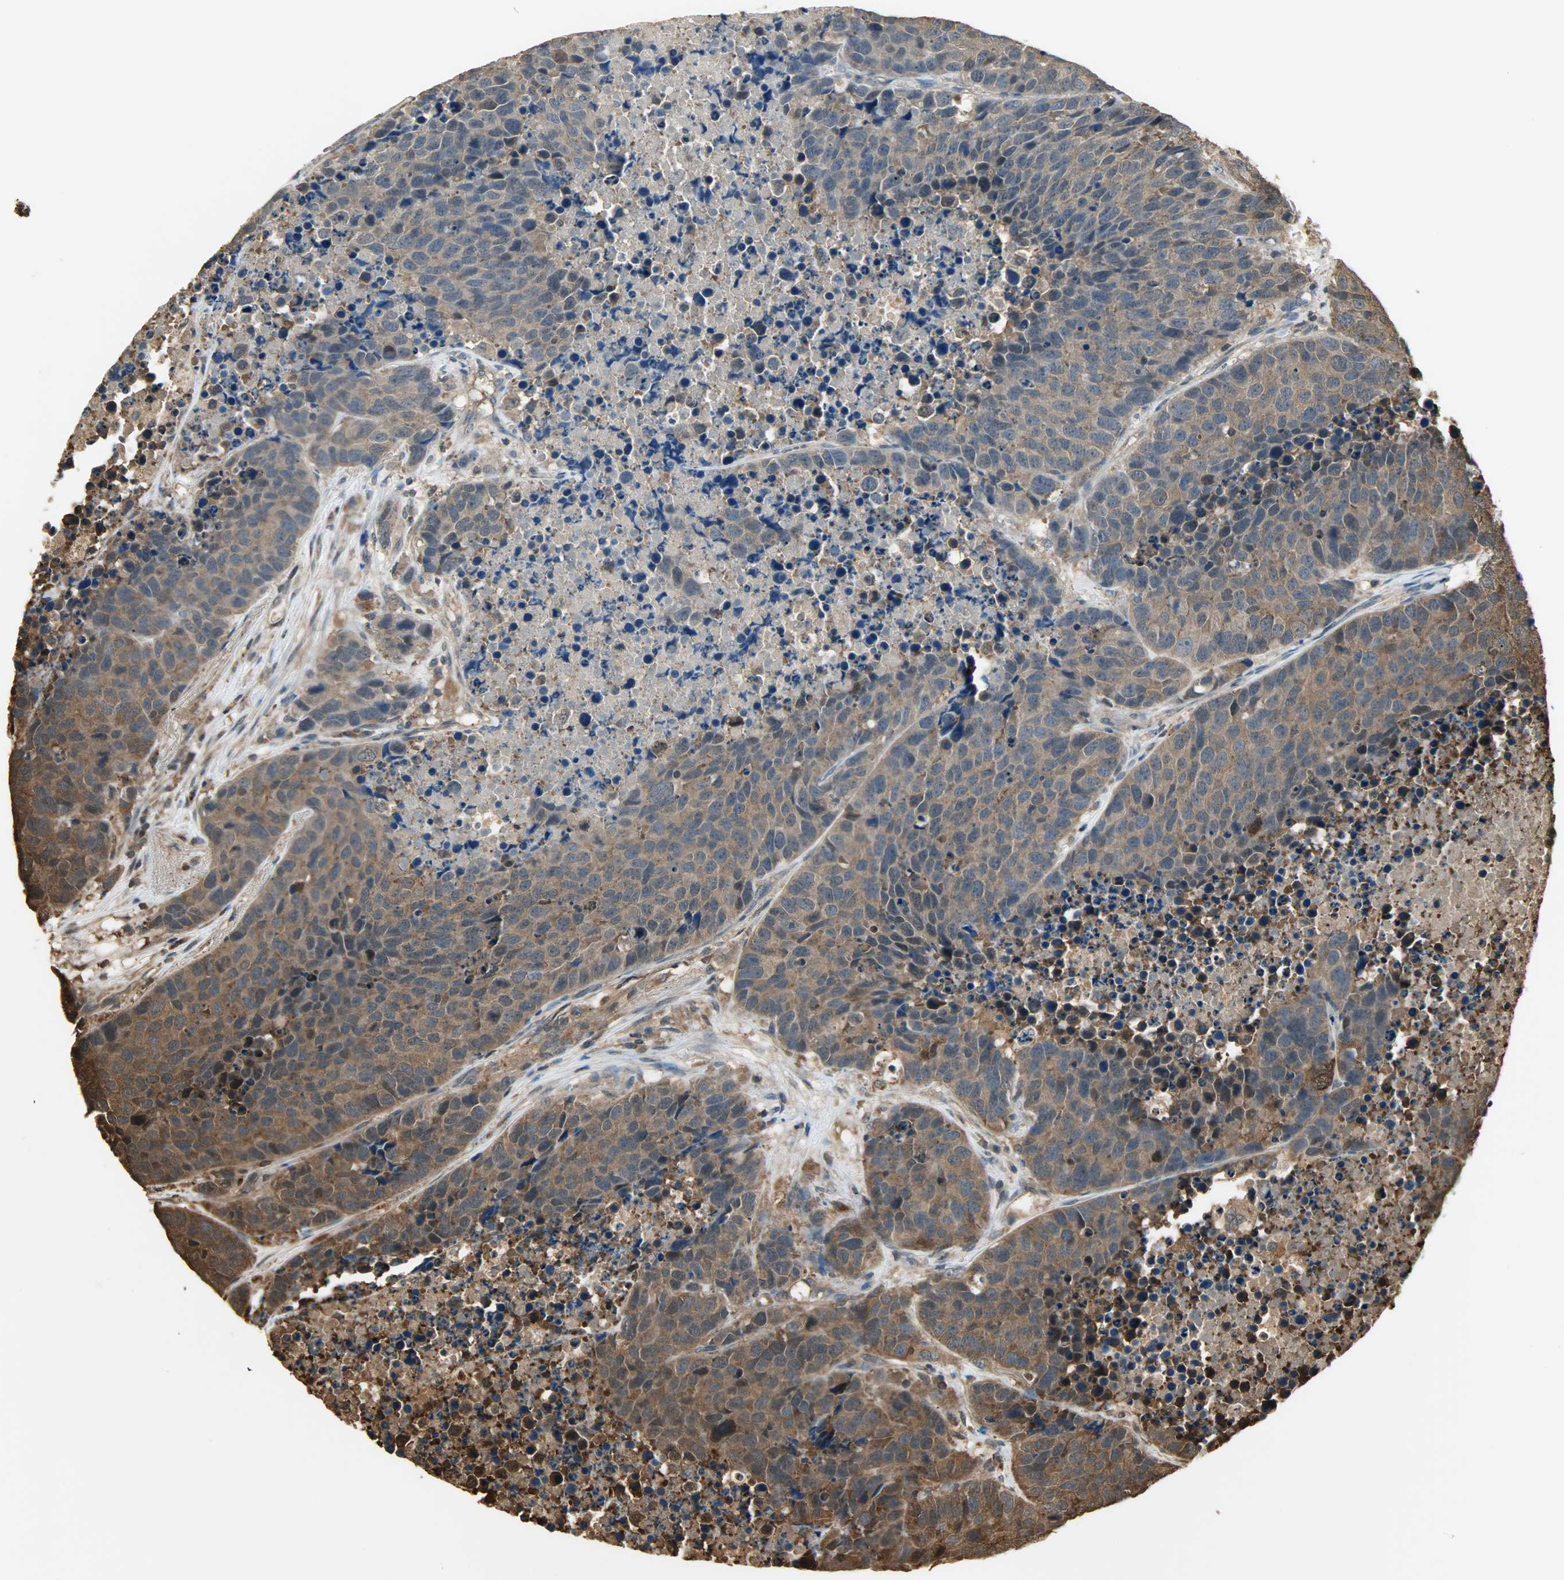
{"staining": {"intensity": "strong", "quantity": ">75%", "location": "cytoplasmic/membranous,nuclear"}, "tissue": "carcinoid", "cell_type": "Tumor cells", "image_type": "cancer", "snomed": [{"axis": "morphology", "description": "Carcinoid, malignant, NOS"}, {"axis": "topography", "description": "Lung"}], "caption": "Brown immunohistochemical staining in human carcinoid exhibits strong cytoplasmic/membranous and nuclear staining in approximately >75% of tumor cells.", "gene": "YWHAZ", "patient": {"sex": "male", "age": 60}}